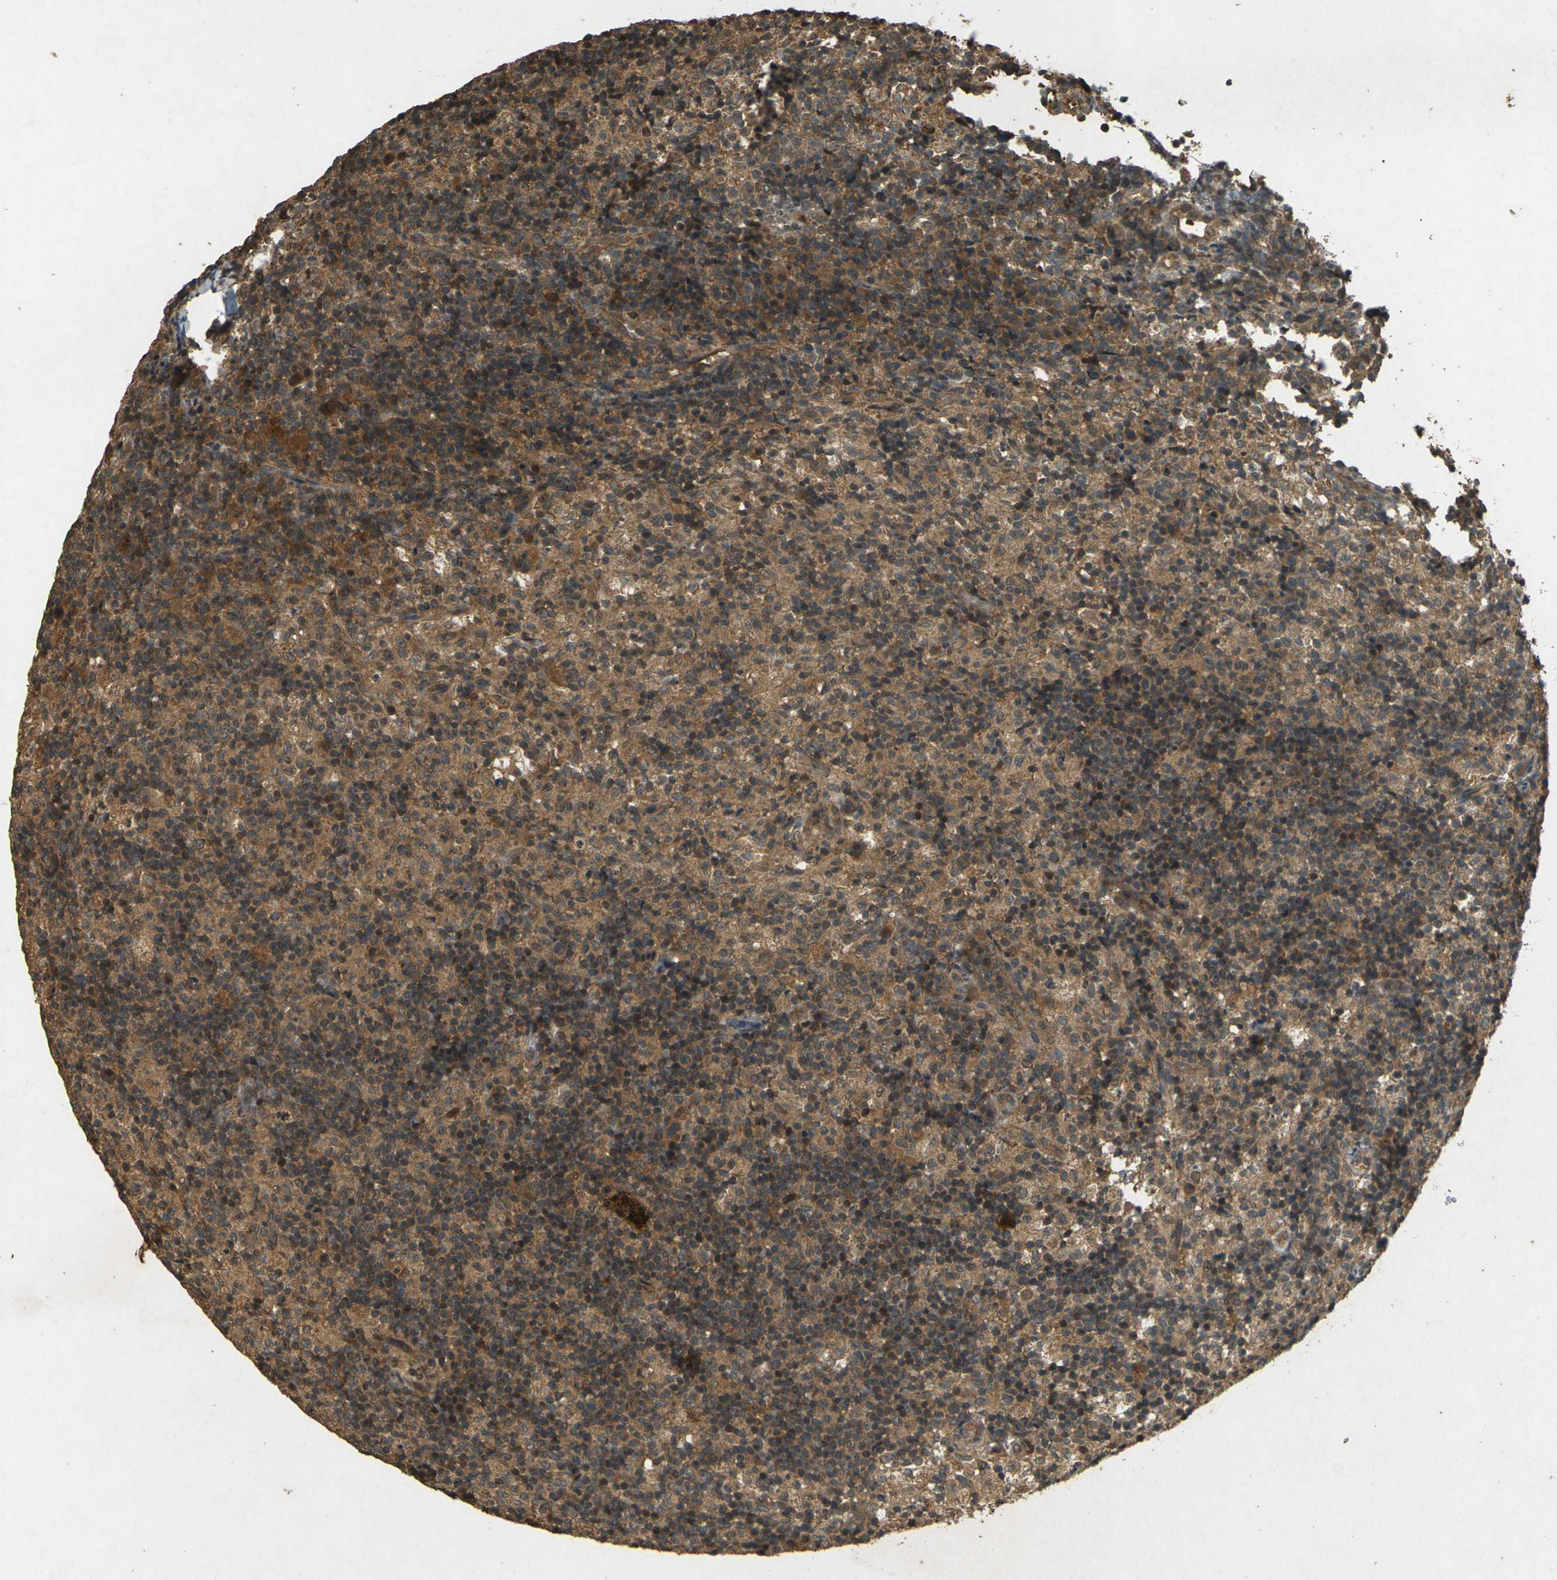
{"staining": {"intensity": "moderate", "quantity": ">75%", "location": "cytoplasmic/membranous"}, "tissue": "lymph node", "cell_type": "Germinal center cells", "image_type": "normal", "snomed": [{"axis": "morphology", "description": "Normal tissue, NOS"}, {"axis": "morphology", "description": "Inflammation, NOS"}, {"axis": "topography", "description": "Lymph node"}], "caption": "A photomicrograph of human lymph node stained for a protein displays moderate cytoplasmic/membranous brown staining in germinal center cells.", "gene": "TAP1", "patient": {"sex": "male", "age": 55}}